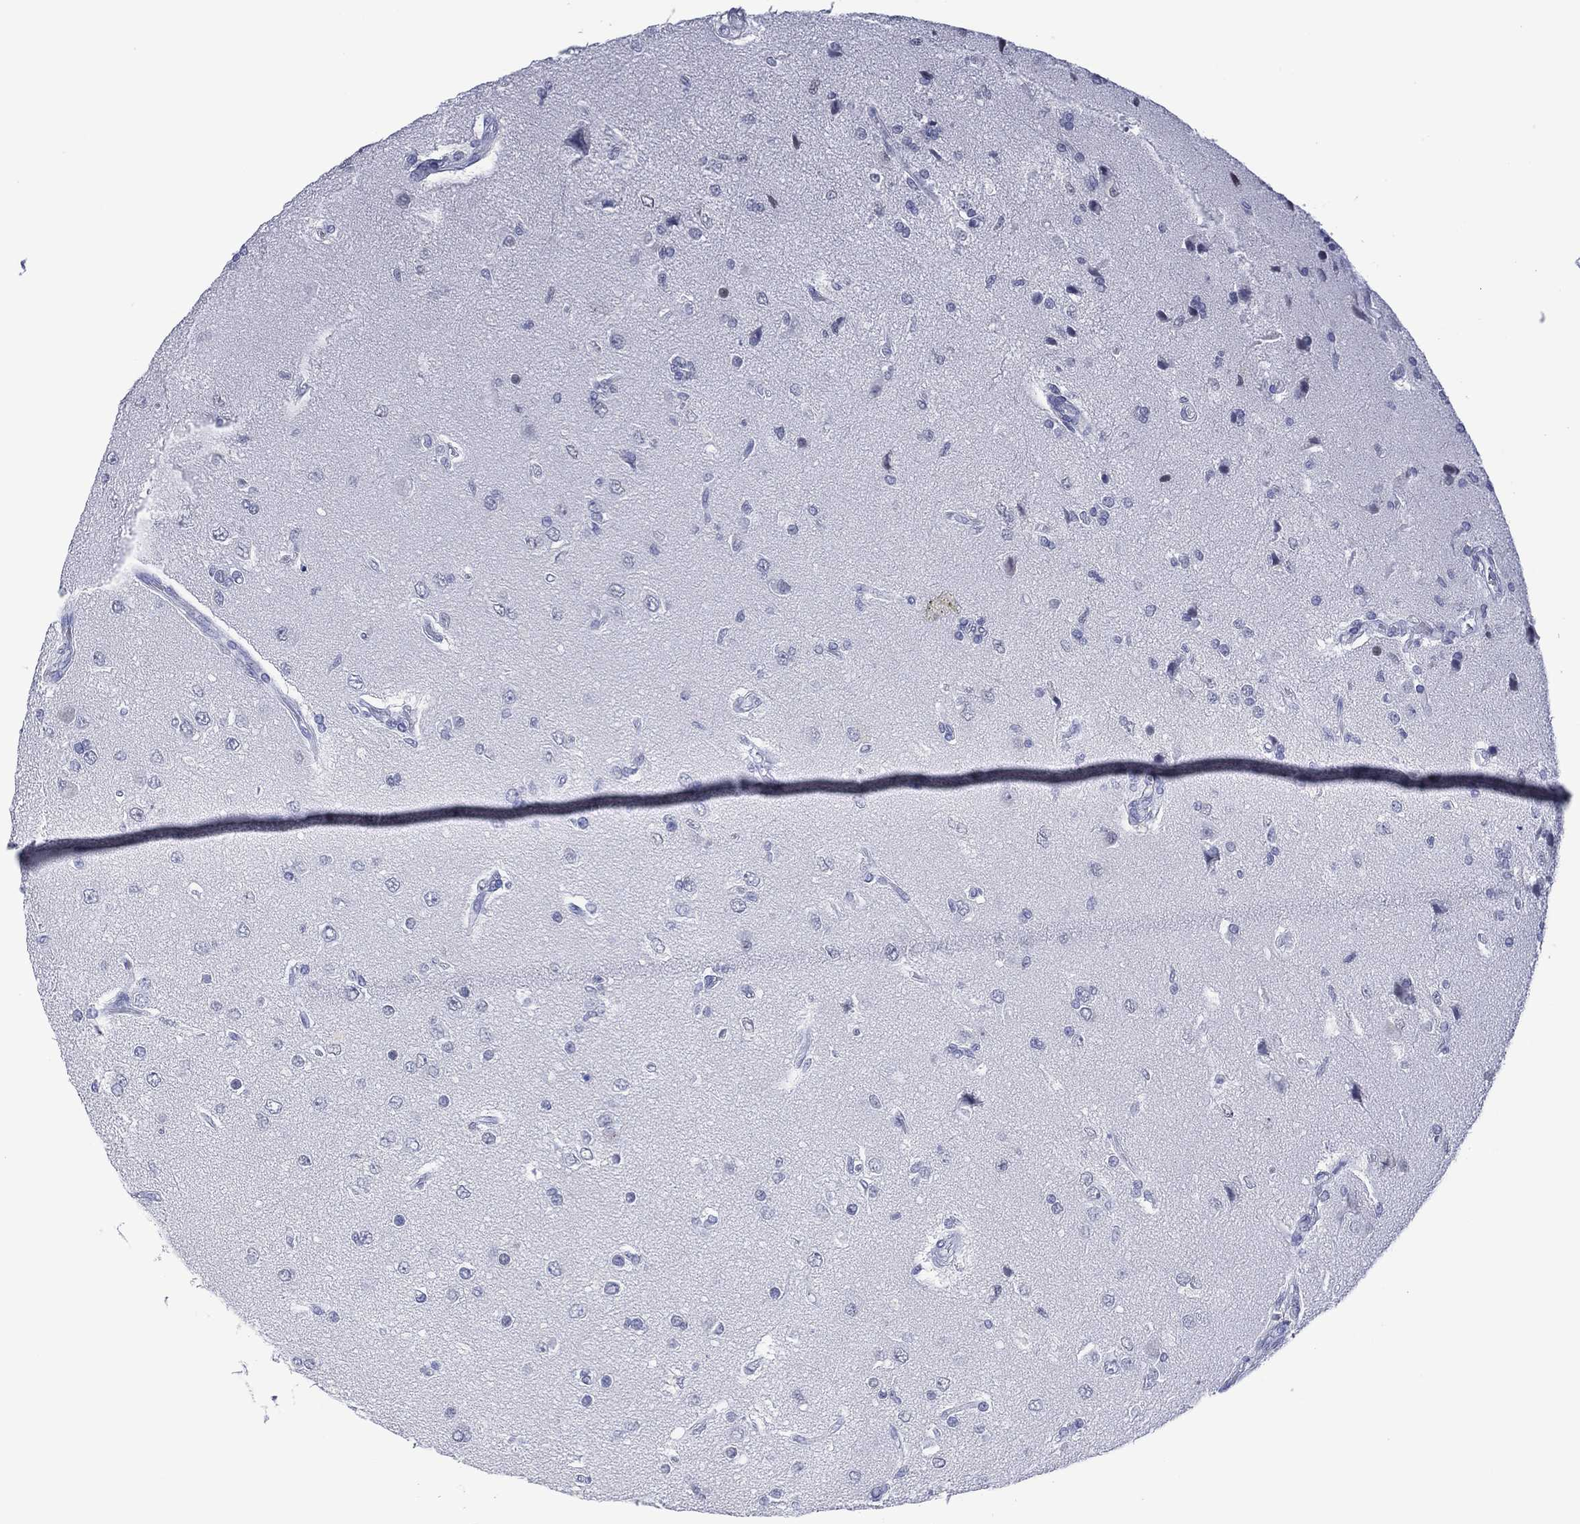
{"staining": {"intensity": "negative", "quantity": "none", "location": "none"}, "tissue": "glioma", "cell_type": "Tumor cells", "image_type": "cancer", "snomed": [{"axis": "morphology", "description": "Glioma, malignant, High grade"}, {"axis": "topography", "description": "Brain"}], "caption": "There is no significant expression in tumor cells of glioma.", "gene": "UTF1", "patient": {"sex": "male", "age": 56}}